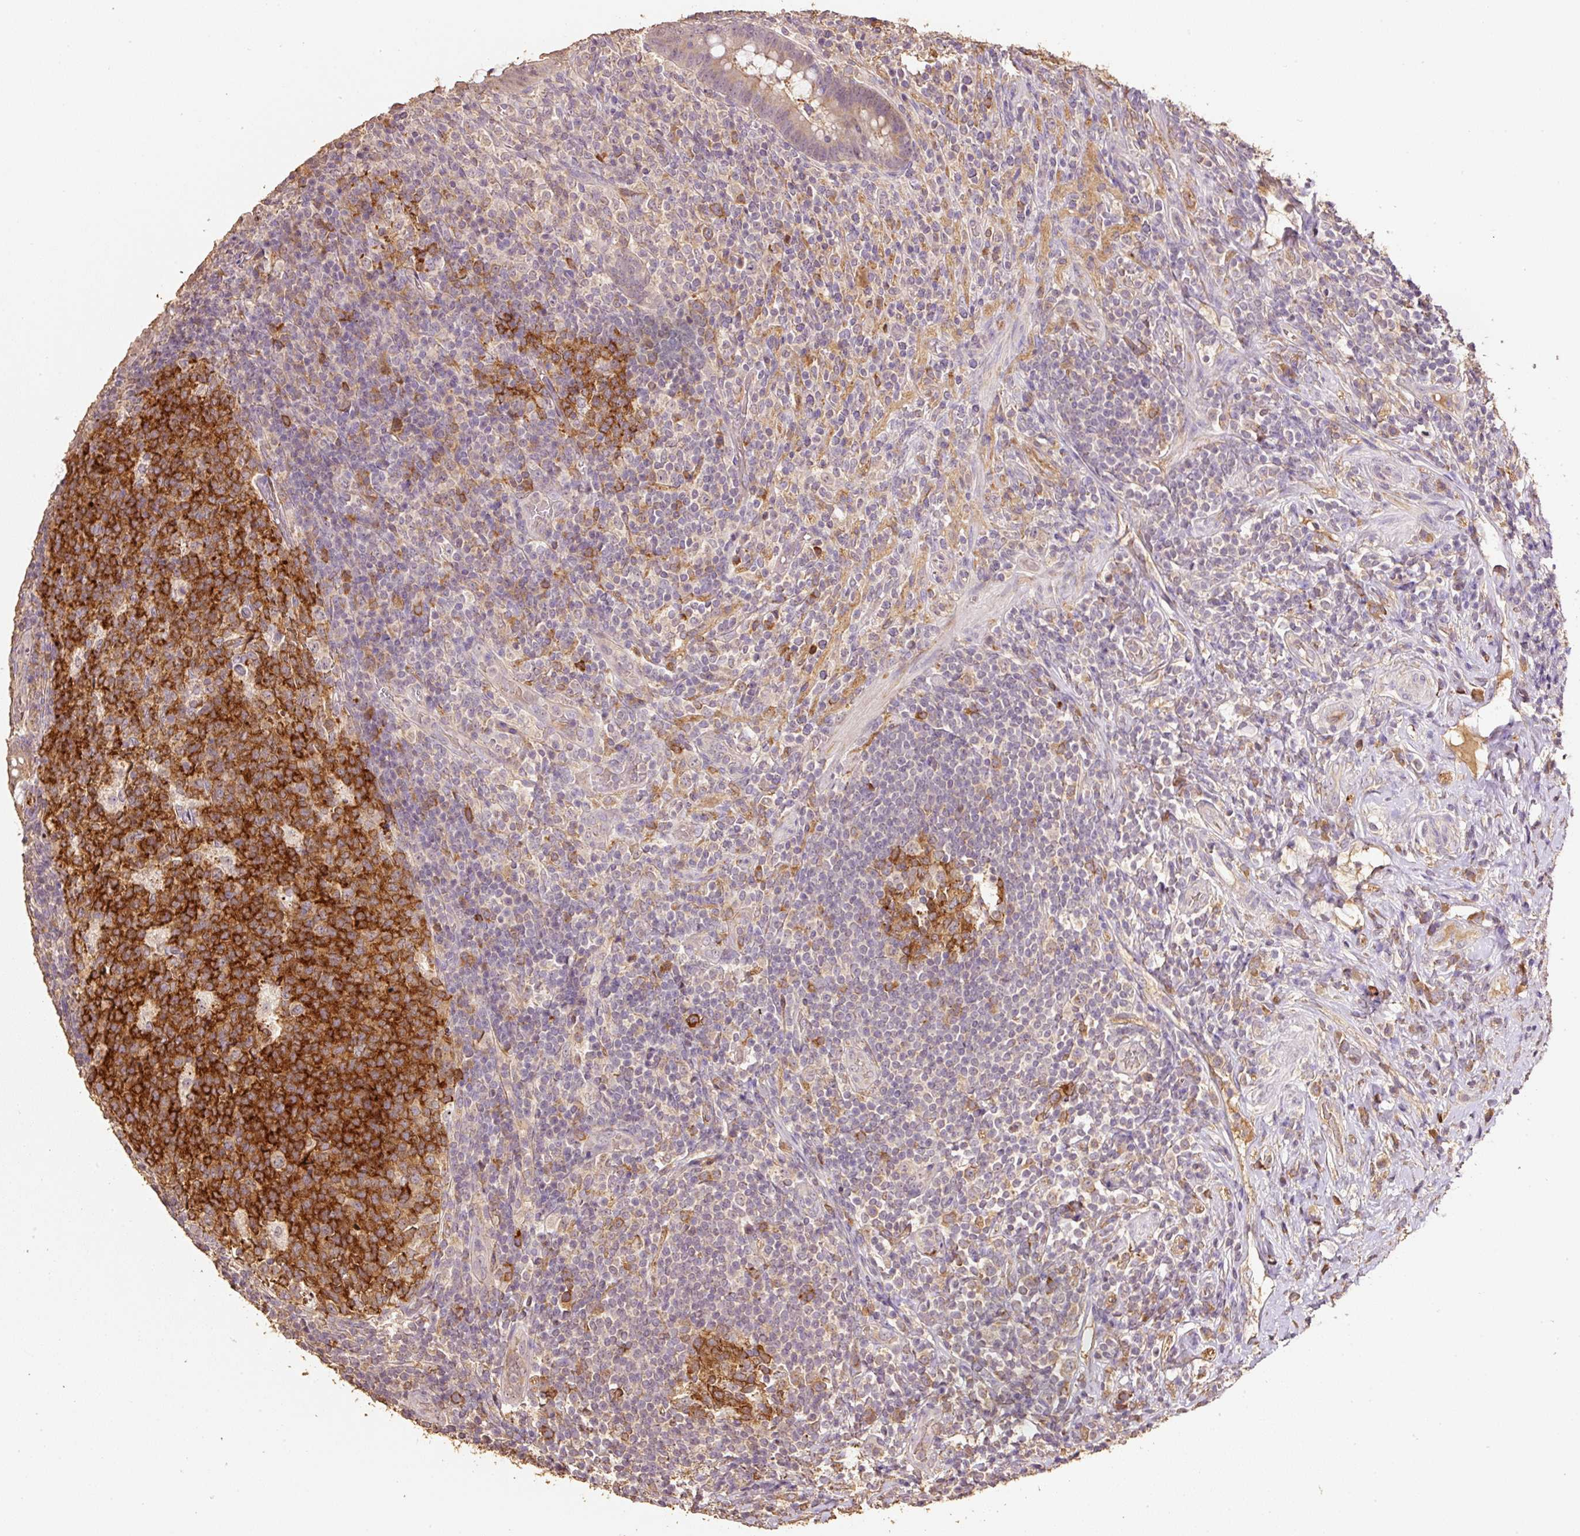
{"staining": {"intensity": "weak", "quantity": ">75%", "location": "cytoplasmic/membranous"}, "tissue": "appendix", "cell_type": "Glandular cells", "image_type": "normal", "snomed": [{"axis": "morphology", "description": "Normal tissue, NOS"}, {"axis": "topography", "description": "Appendix"}], "caption": "An immunohistochemistry photomicrograph of normal tissue is shown. Protein staining in brown highlights weak cytoplasmic/membranous positivity in appendix within glandular cells. (DAB IHC with brightfield microscopy, high magnification).", "gene": "HERC2", "patient": {"sex": "female", "age": 43}}